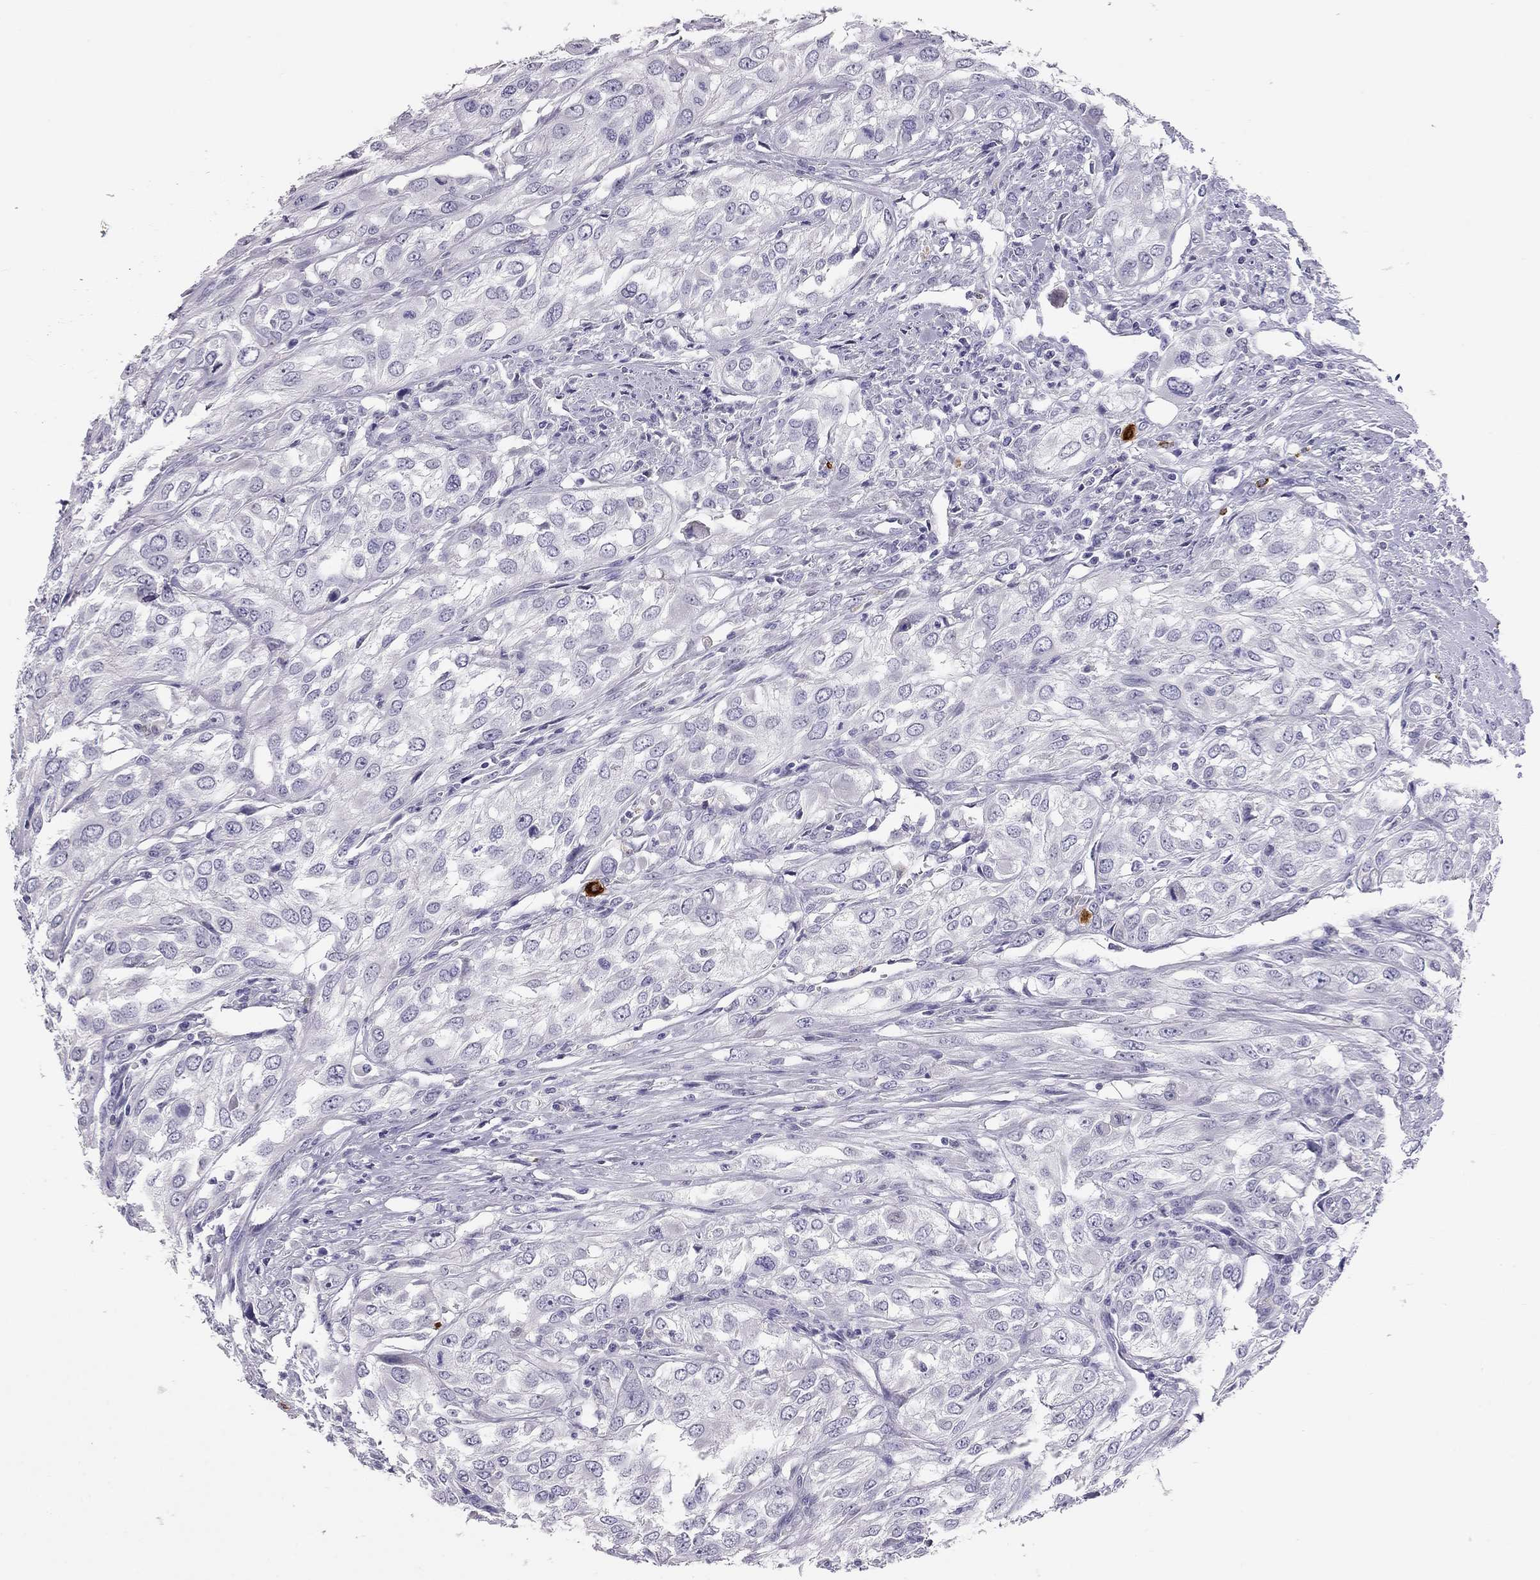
{"staining": {"intensity": "negative", "quantity": "none", "location": "none"}, "tissue": "urothelial cancer", "cell_type": "Tumor cells", "image_type": "cancer", "snomed": [{"axis": "morphology", "description": "Urothelial carcinoma, High grade"}, {"axis": "topography", "description": "Urinary bladder"}], "caption": "Immunohistochemical staining of high-grade urothelial carcinoma reveals no significant staining in tumor cells.", "gene": "IL17REL", "patient": {"sex": "male", "age": 67}}